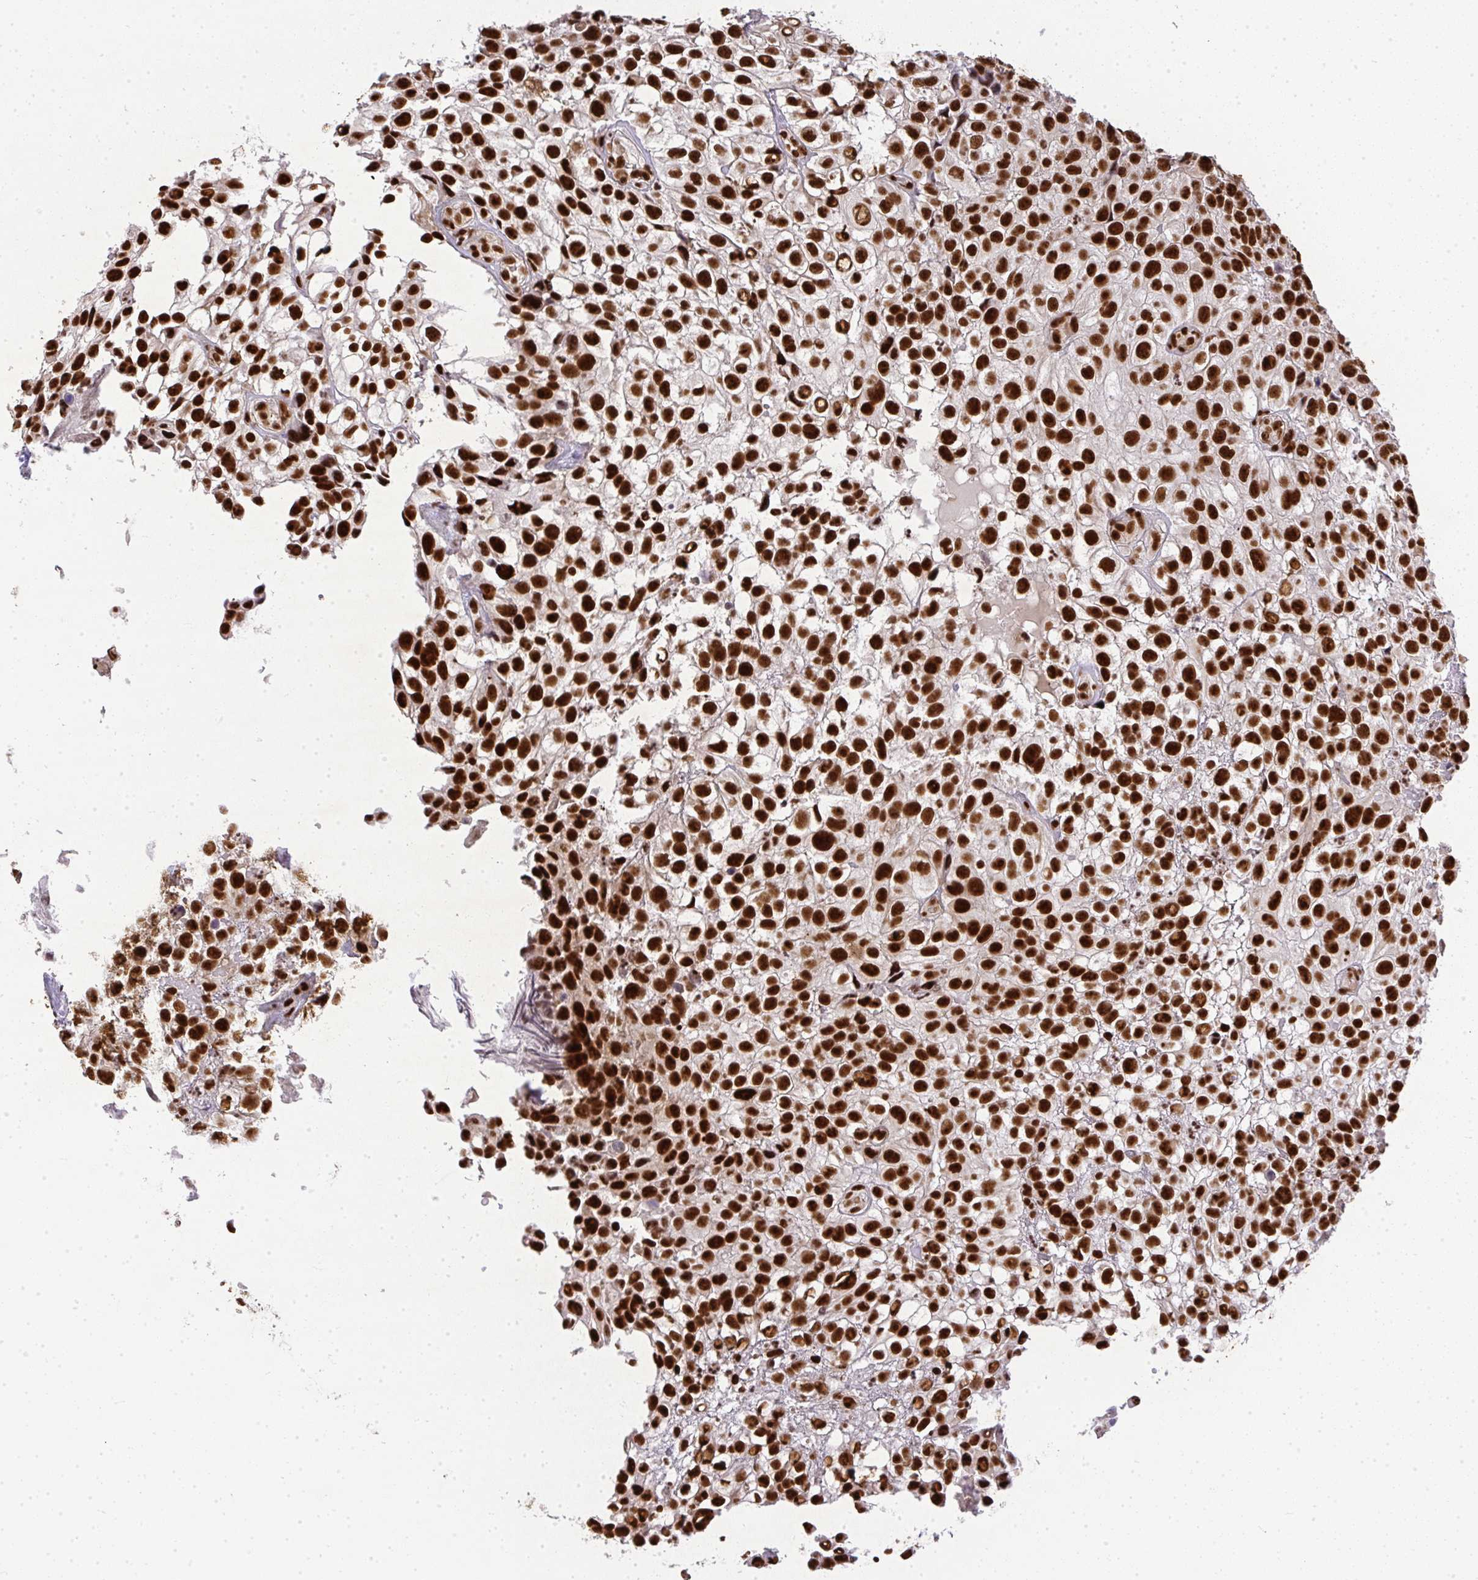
{"staining": {"intensity": "moderate", "quantity": ">75%", "location": "nuclear"}, "tissue": "urothelial cancer", "cell_type": "Tumor cells", "image_type": "cancer", "snomed": [{"axis": "morphology", "description": "Urothelial carcinoma, High grade"}, {"axis": "topography", "description": "Urinary bladder"}], "caption": "Protein staining of urothelial cancer tissue demonstrates moderate nuclear staining in about >75% of tumor cells.", "gene": "U2AF1", "patient": {"sex": "male", "age": 56}}